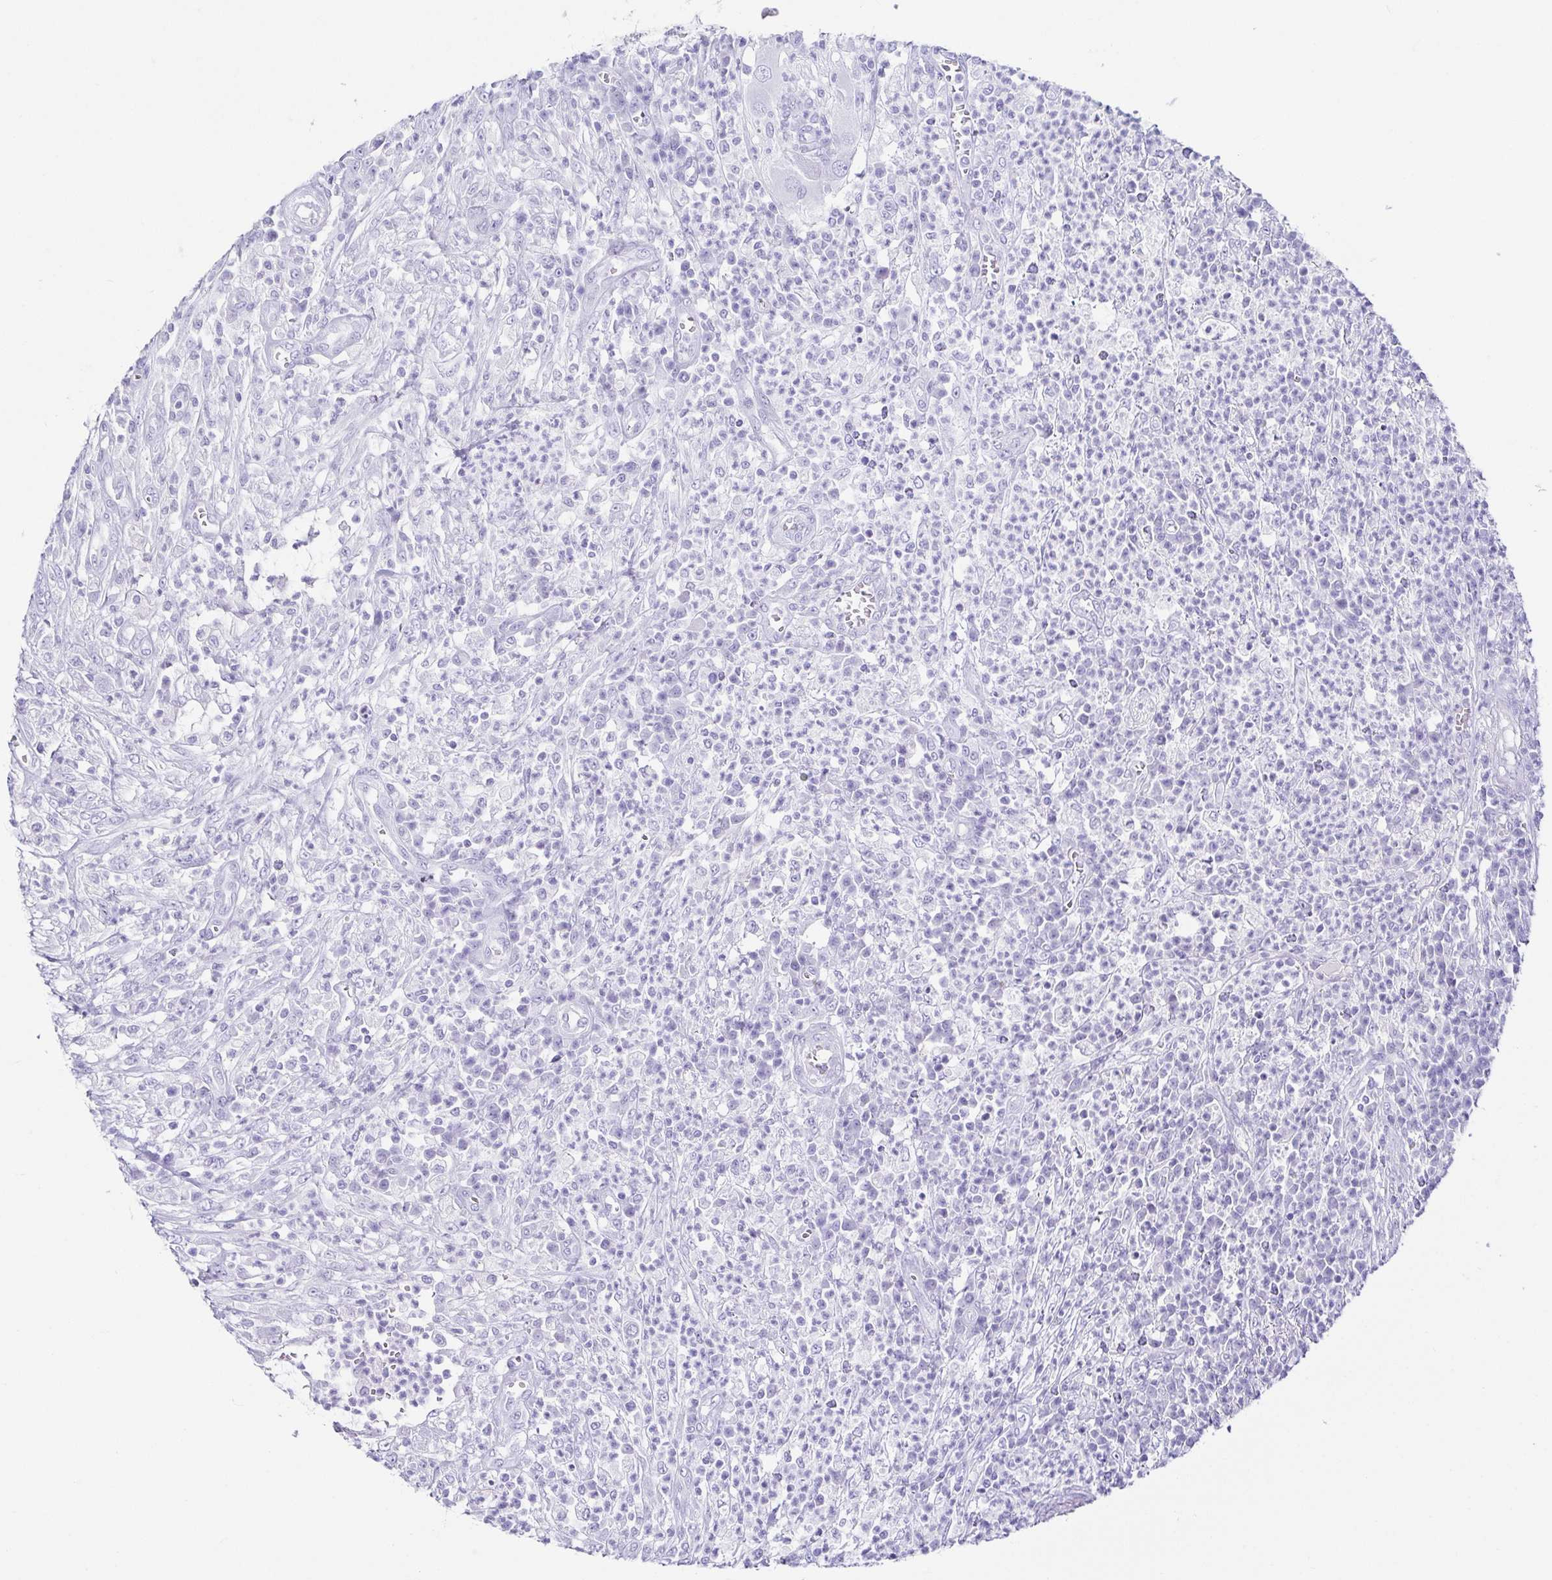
{"staining": {"intensity": "negative", "quantity": "none", "location": "none"}, "tissue": "colorectal cancer", "cell_type": "Tumor cells", "image_type": "cancer", "snomed": [{"axis": "morphology", "description": "Adenocarcinoma, NOS"}, {"axis": "topography", "description": "Colon"}], "caption": "A micrograph of colorectal adenocarcinoma stained for a protein demonstrates no brown staining in tumor cells.", "gene": "CD164L2", "patient": {"sex": "male", "age": 65}}